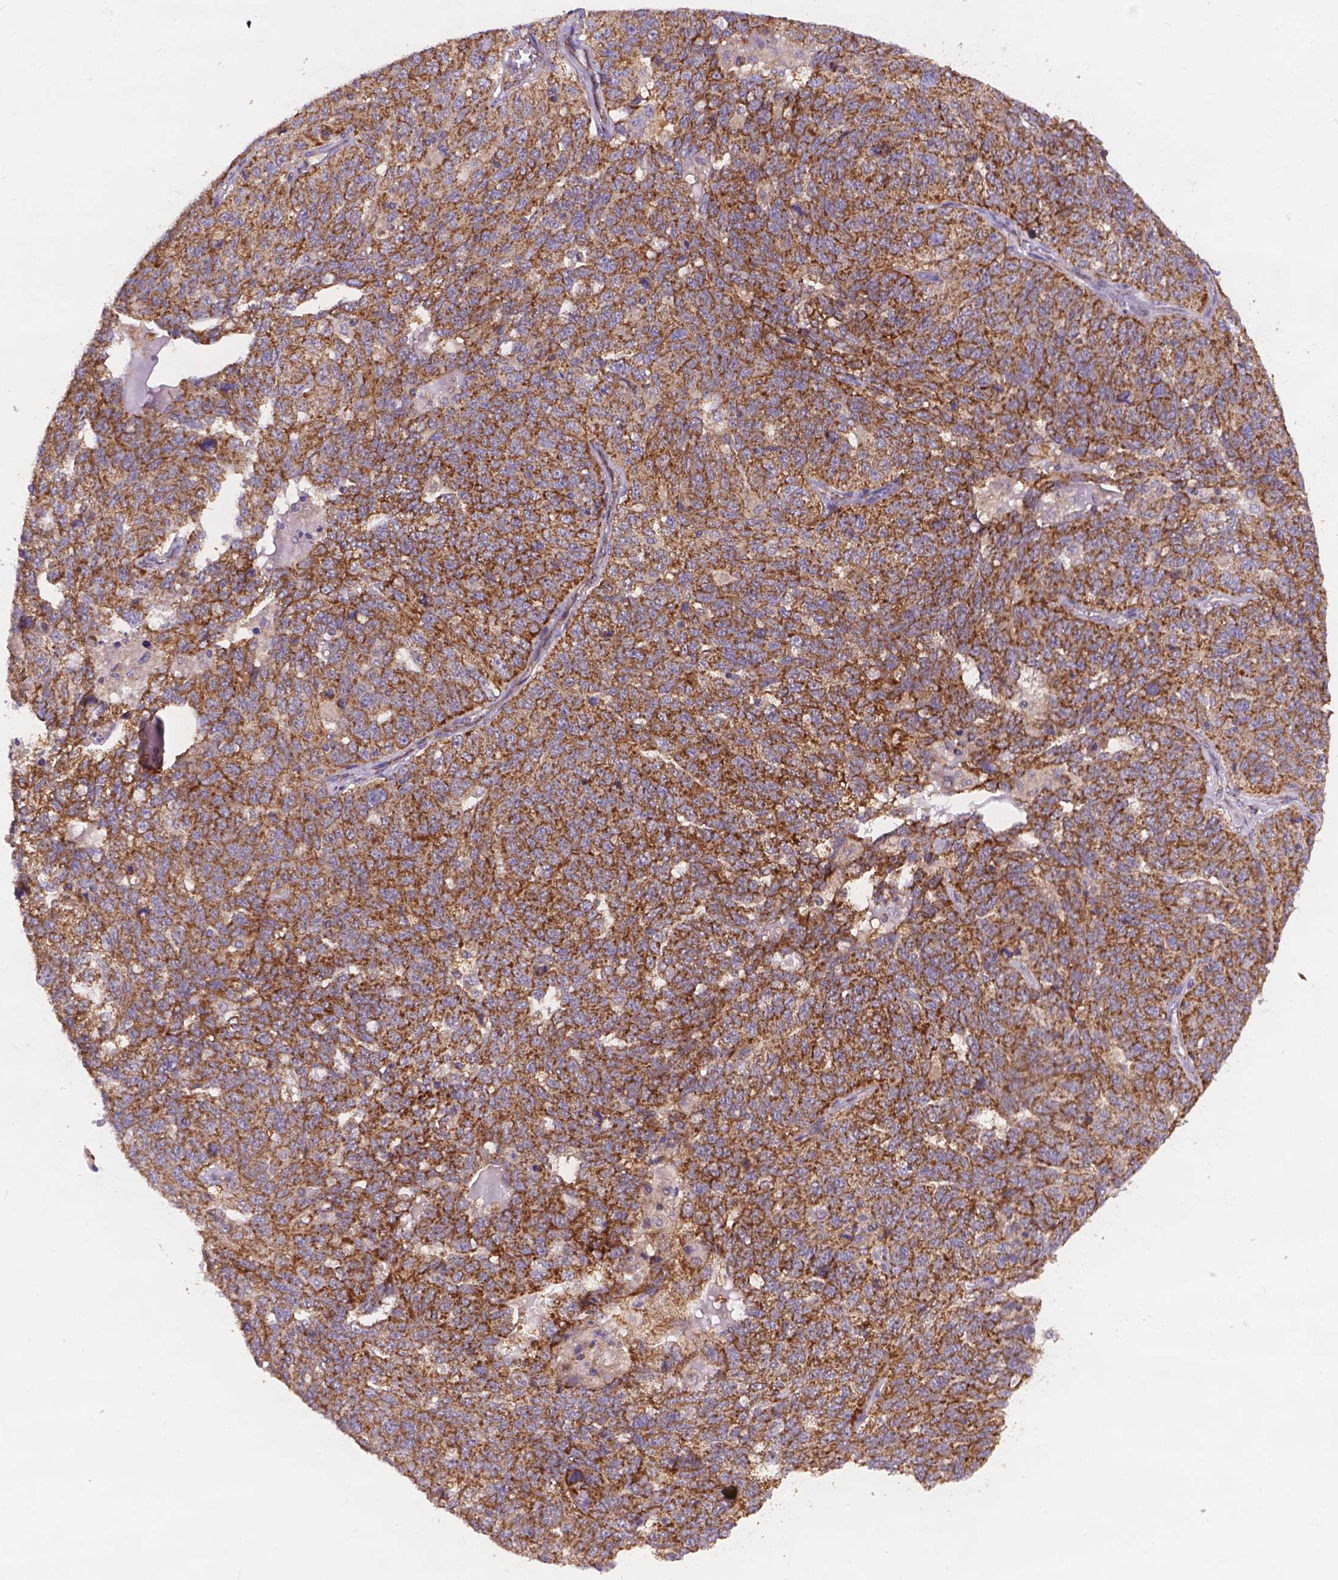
{"staining": {"intensity": "strong", "quantity": ">75%", "location": "cytoplasmic/membranous"}, "tissue": "ovarian cancer", "cell_type": "Tumor cells", "image_type": "cancer", "snomed": [{"axis": "morphology", "description": "Cystadenocarcinoma, serous, NOS"}, {"axis": "topography", "description": "Ovary"}], "caption": "Immunohistochemistry (IHC) of ovarian cancer (serous cystadenocarcinoma) shows high levels of strong cytoplasmic/membranous staining in about >75% of tumor cells. (Brightfield microscopy of DAB IHC at high magnification).", "gene": "AK3", "patient": {"sex": "female", "age": 71}}